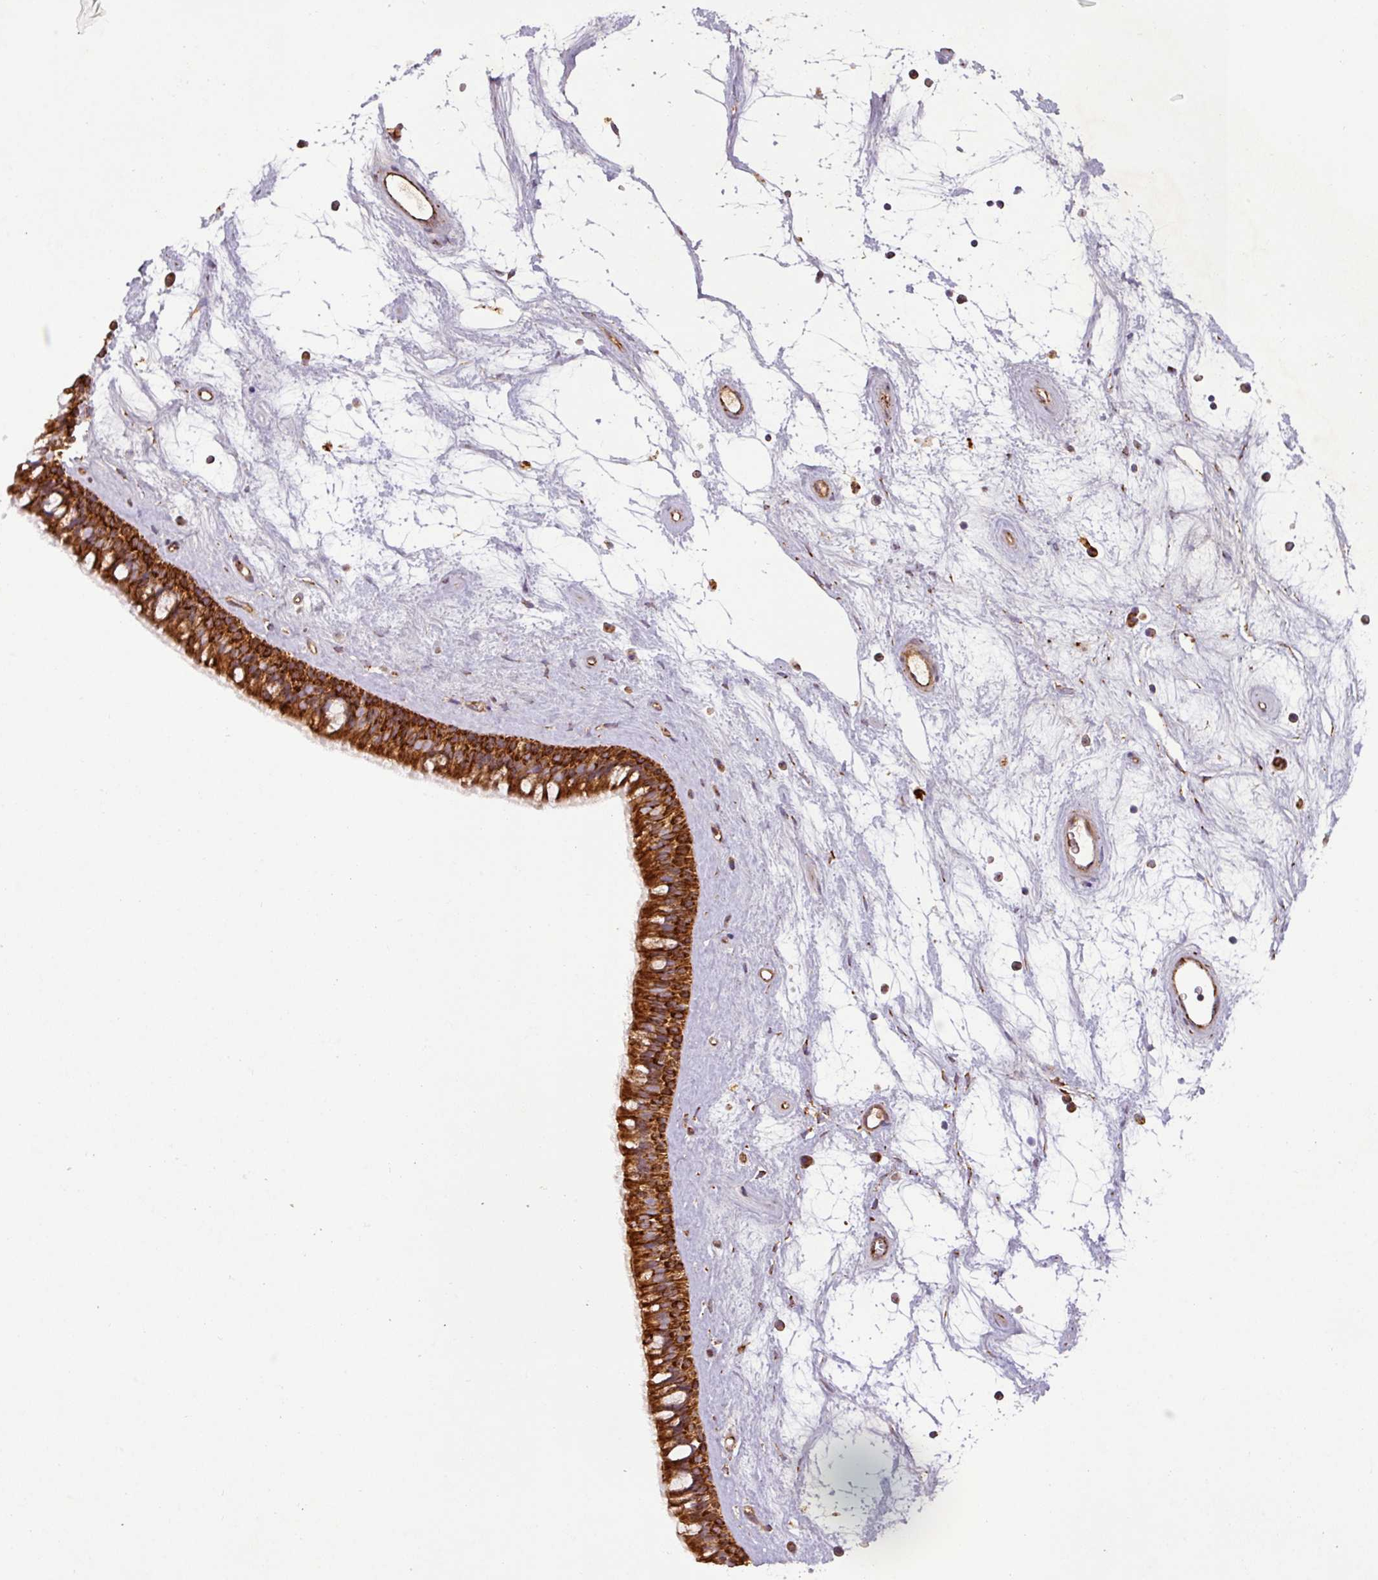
{"staining": {"intensity": "strong", "quantity": ">75%", "location": "cytoplasmic/membranous"}, "tissue": "nasopharynx", "cell_type": "Respiratory epithelial cells", "image_type": "normal", "snomed": [{"axis": "morphology", "description": "Normal tissue, NOS"}, {"axis": "topography", "description": "Nasopharynx"}], "caption": "About >75% of respiratory epithelial cells in unremarkable nasopharynx demonstrate strong cytoplasmic/membranous protein positivity as visualized by brown immunohistochemical staining.", "gene": "GPD2", "patient": {"sex": "male", "age": 64}}